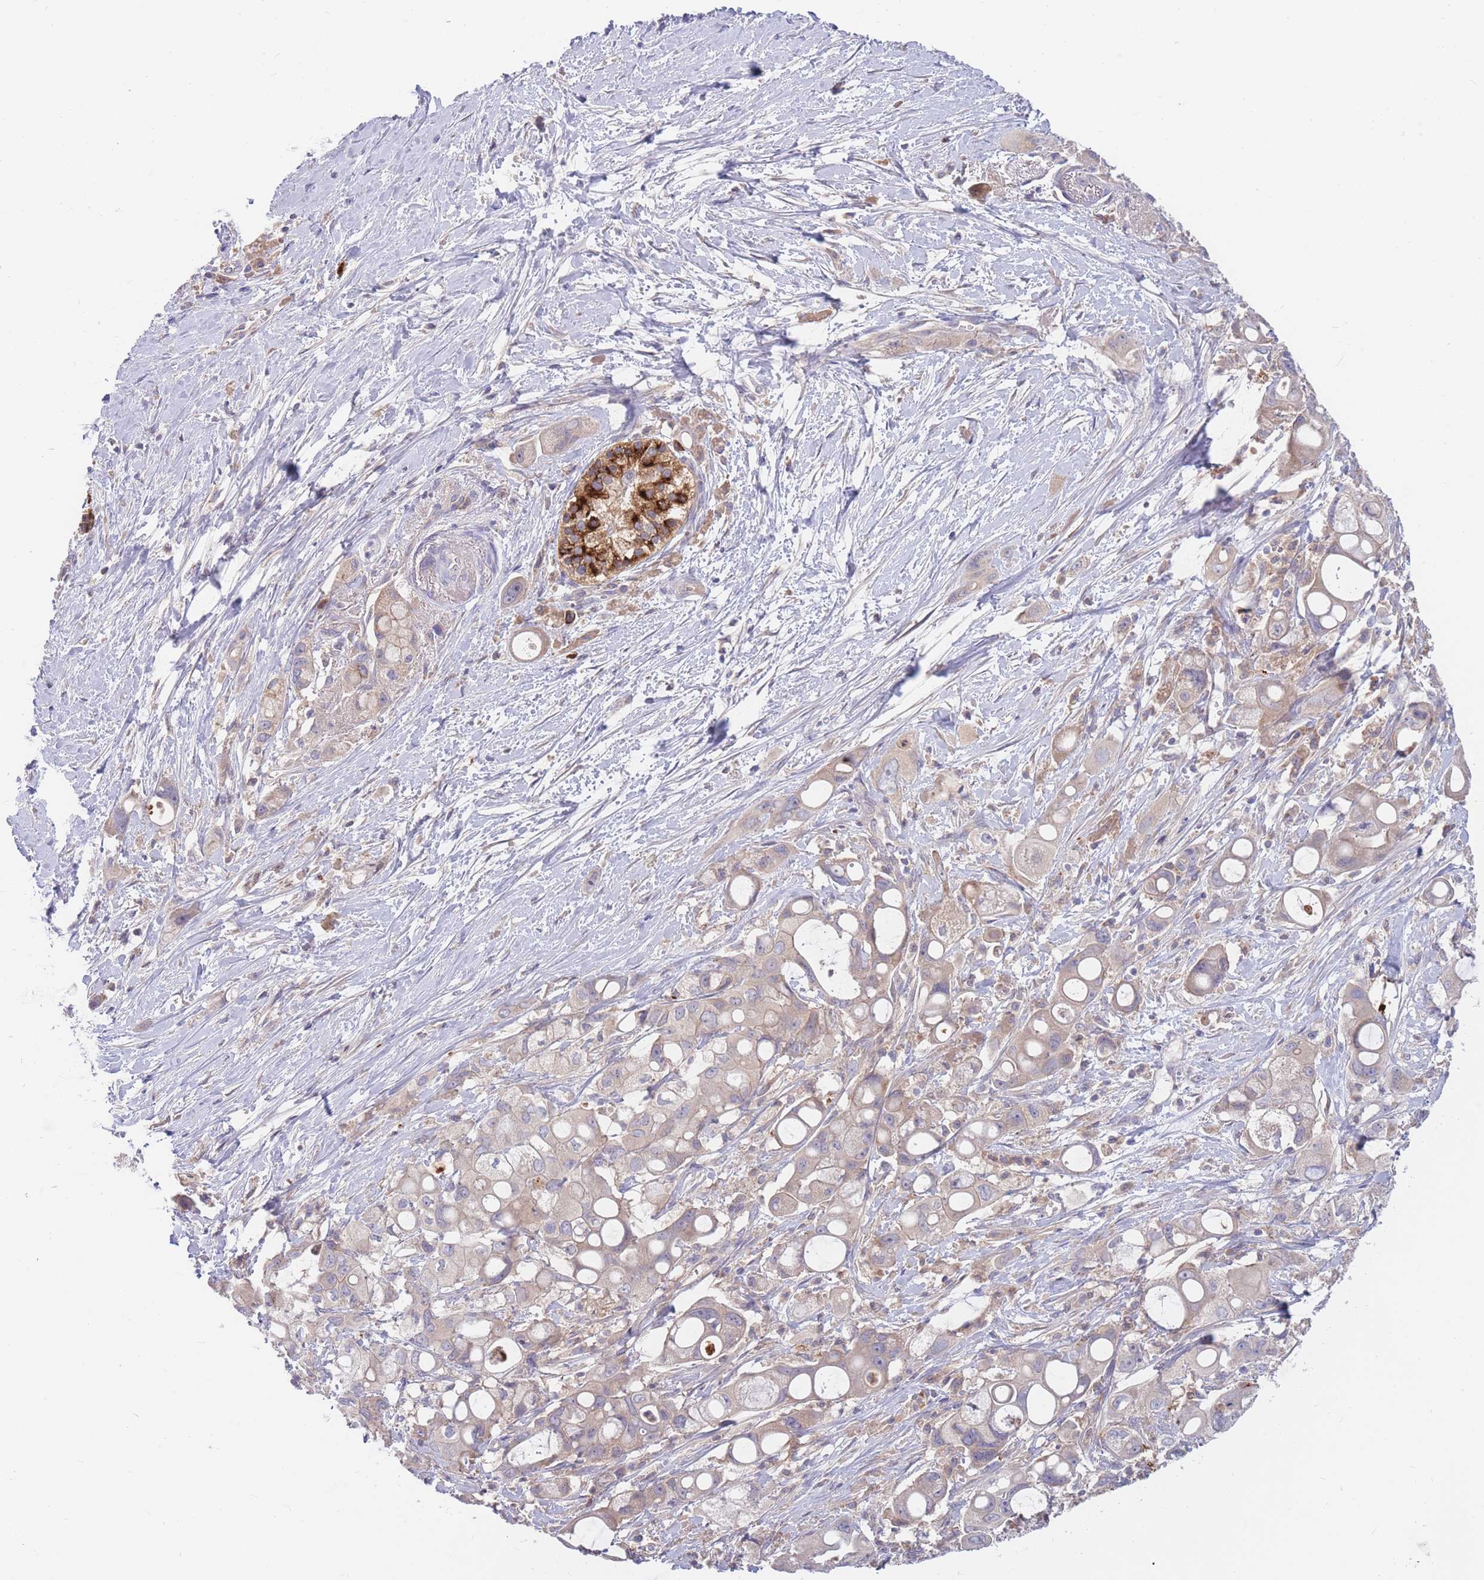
{"staining": {"intensity": "negative", "quantity": "none", "location": "none"}, "tissue": "pancreatic cancer", "cell_type": "Tumor cells", "image_type": "cancer", "snomed": [{"axis": "morphology", "description": "Adenocarcinoma, NOS"}, {"axis": "topography", "description": "Pancreas"}], "caption": "This is an immunohistochemistry photomicrograph of pancreatic adenocarcinoma. There is no staining in tumor cells.", "gene": "BORCS5", "patient": {"sex": "male", "age": 68}}